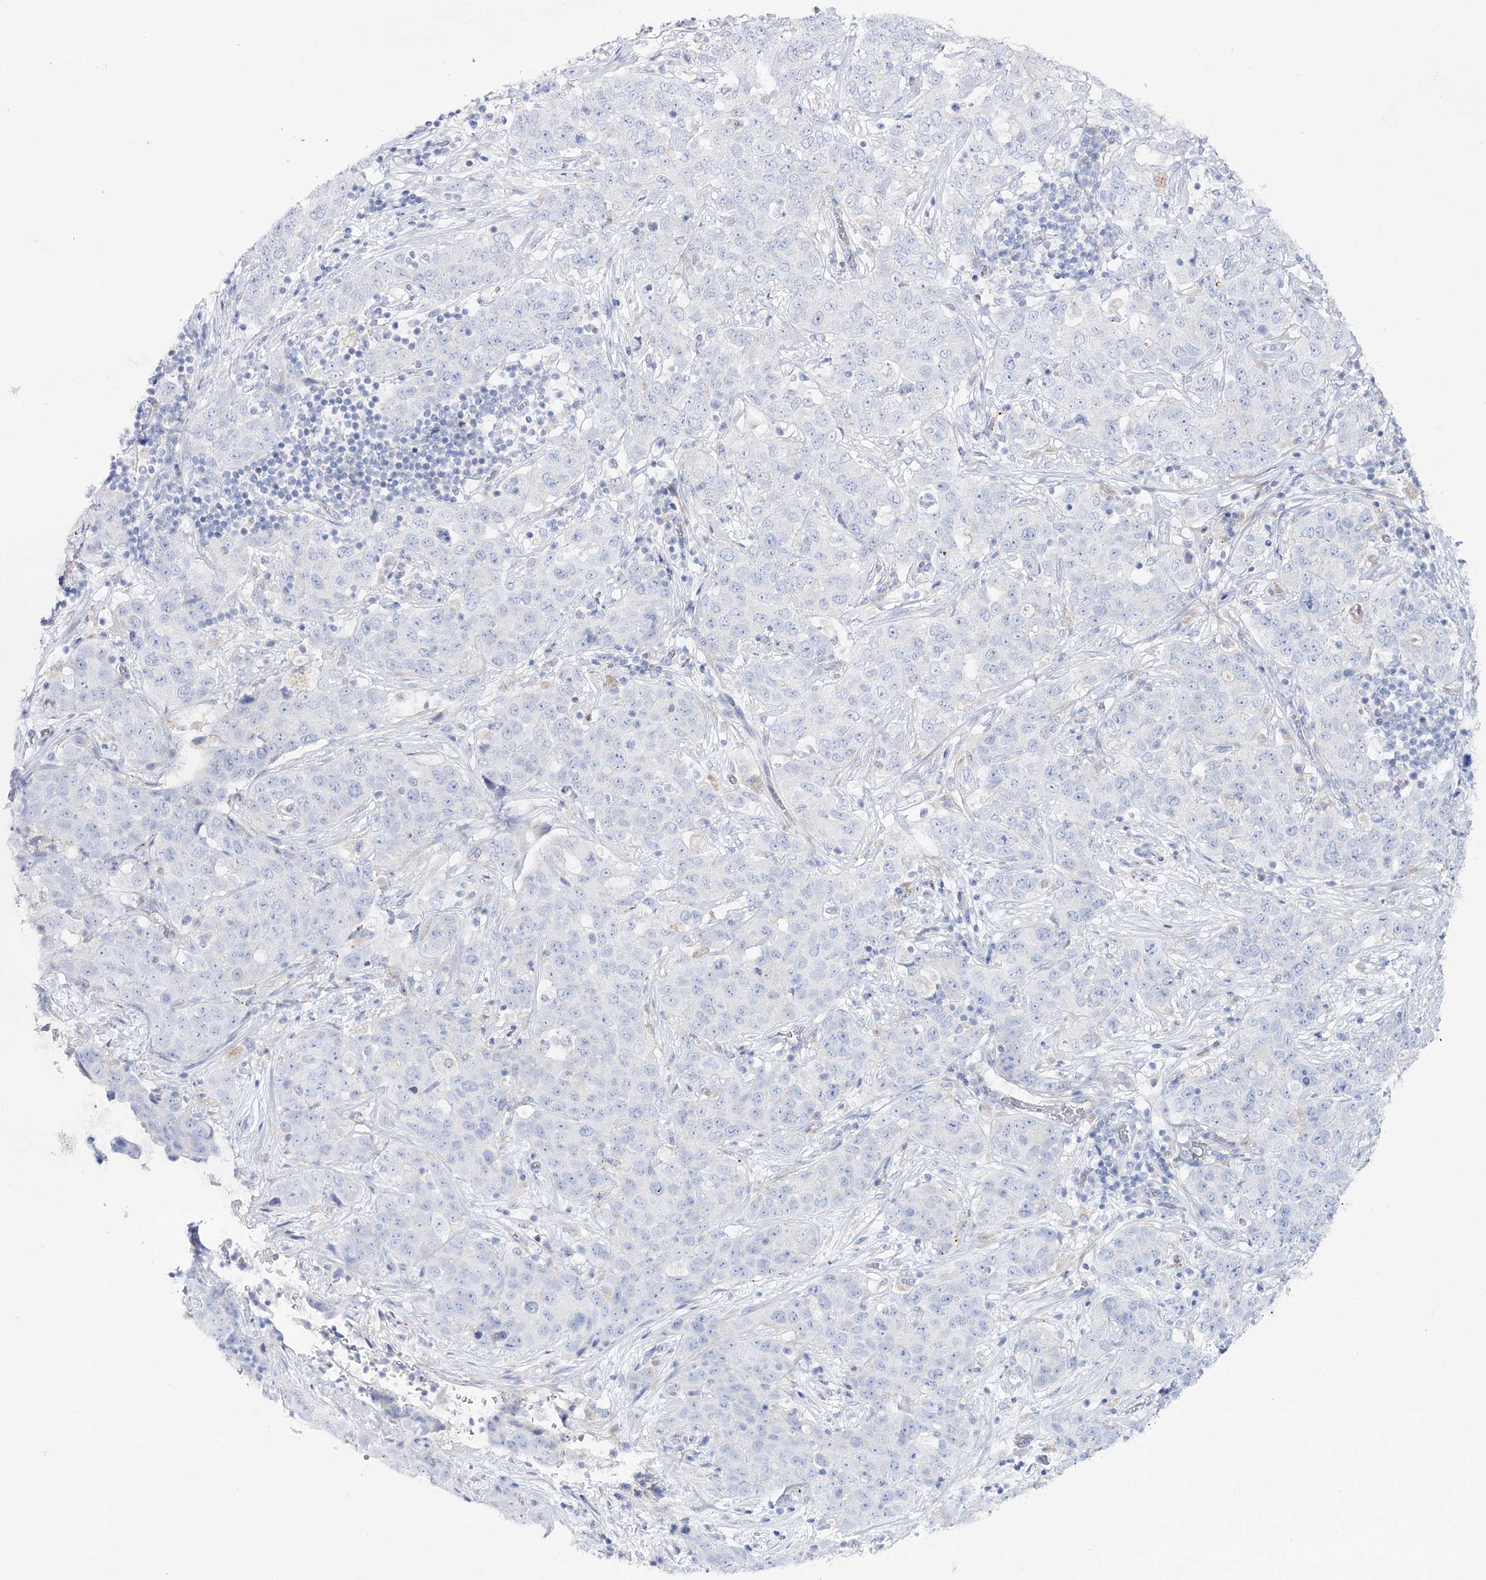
{"staining": {"intensity": "negative", "quantity": "none", "location": "none"}, "tissue": "stomach cancer", "cell_type": "Tumor cells", "image_type": "cancer", "snomed": [{"axis": "morphology", "description": "Normal tissue, NOS"}, {"axis": "morphology", "description": "Adenocarcinoma, NOS"}, {"axis": "topography", "description": "Lymph node"}, {"axis": "topography", "description": "Stomach"}], "caption": "Tumor cells show no significant positivity in stomach cancer. The staining was performed using DAB (3,3'-diaminobenzidine) to visualize the protein expression in brown, while the nuclei were stained in blue with hematoxylin (Magnification: 20x).", "gene": "NAGLU", "patient": {"sex": "male", "age": 48}}